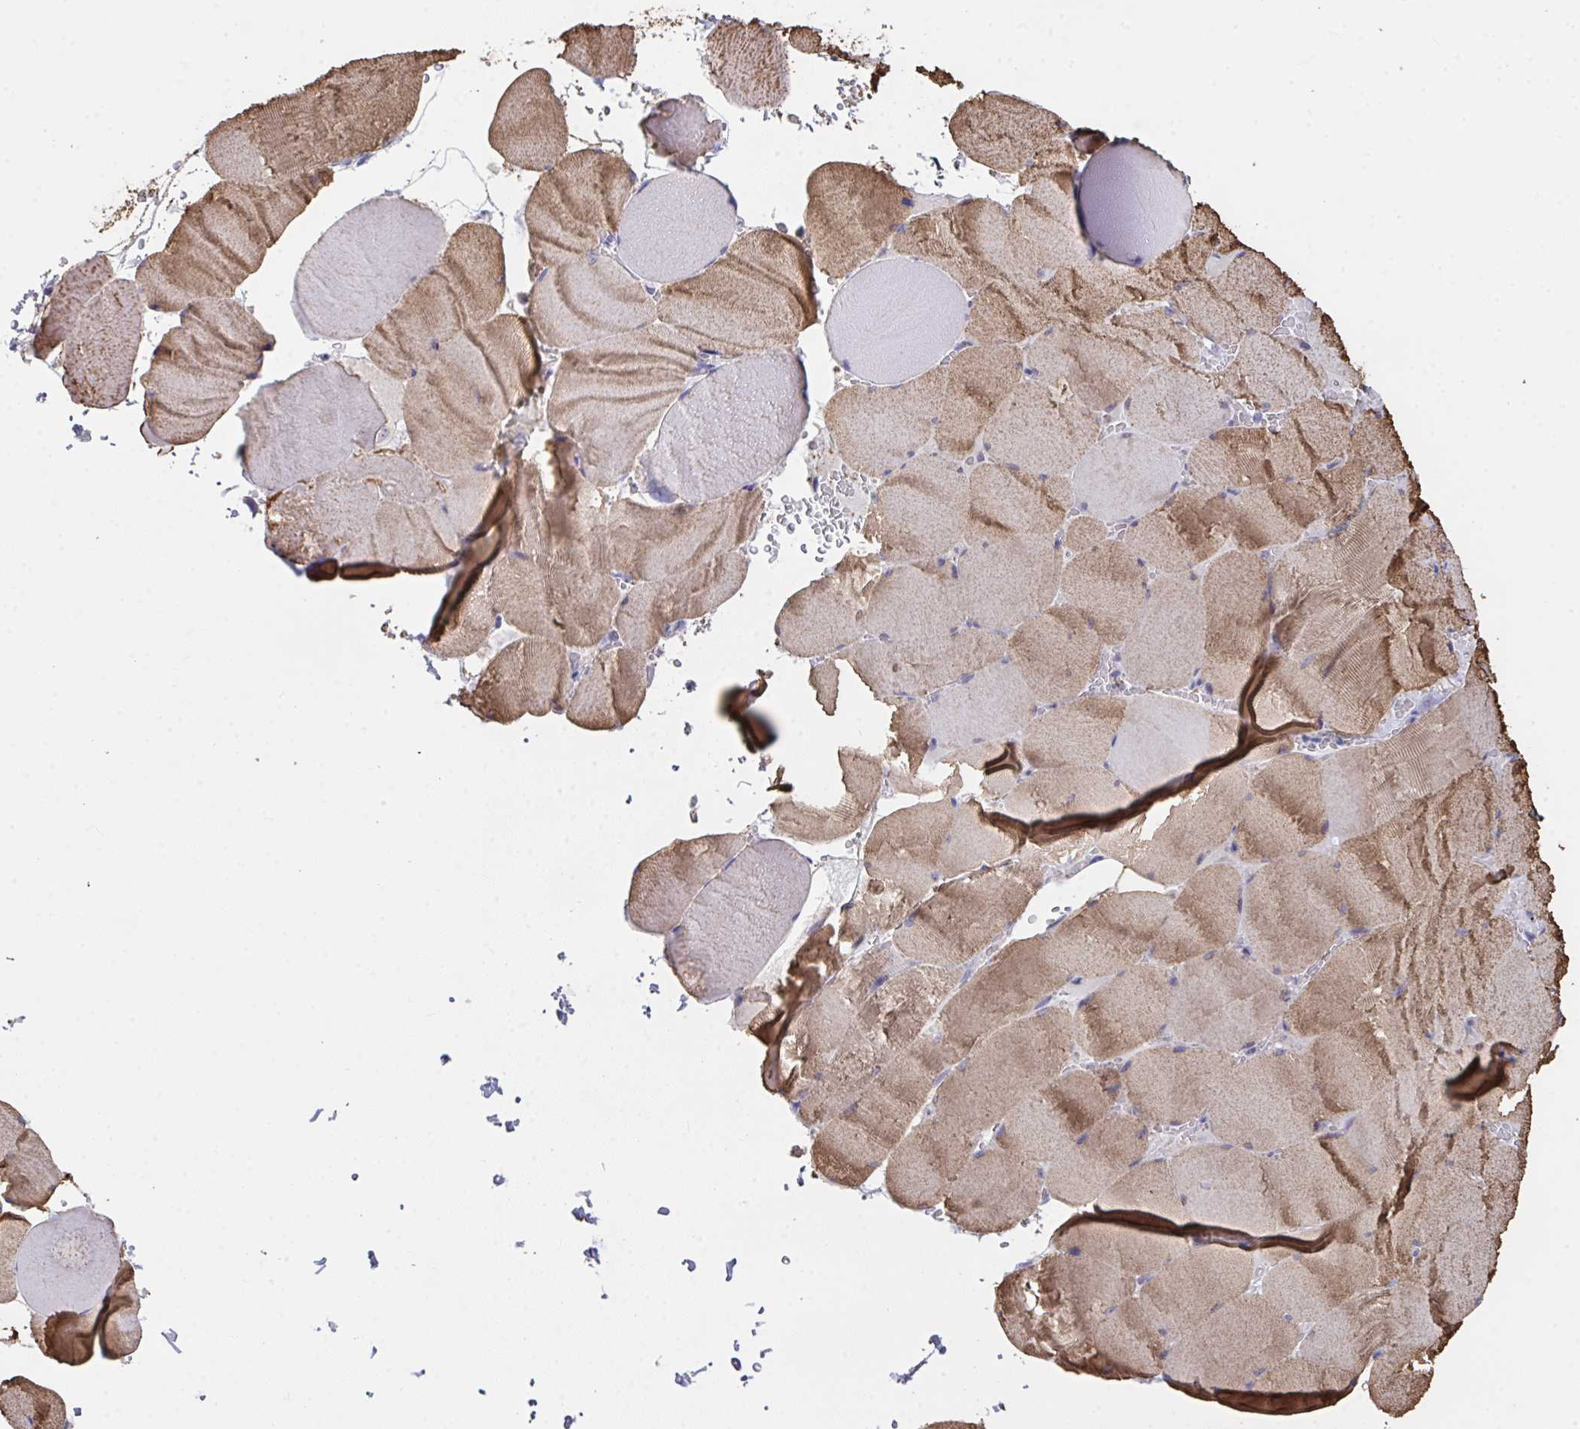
{"staining": {"intensity": "moderate", "quantity": ">75%", "location": "cytoplasmic/membranous"}, "tissue": "skeletal muscle", "cell_type": "Myocytes", "image_type": "normal", "snomed": [{"axis": "morphology", "description": "Normal tissue, NOS"}, {"axis": "topography", "description": "Skeletal muscle"}, {"axis": "topography", "description": "Head-Neck"}], "caption": "IHC staining of unremarkable skeletal muscle, which demonstrates medium levels of moderate cytoplasmic/membranous staining in about >75% of myocytes indicating moderate cytoplasmic/membranous protein positivity. The staining was performed using DAB (brown) for protein detection and nuclei were counterstained in hematoxylin (blue).", "gene": "FBXO47", "patient": {"sex": "male", "age": 66}}